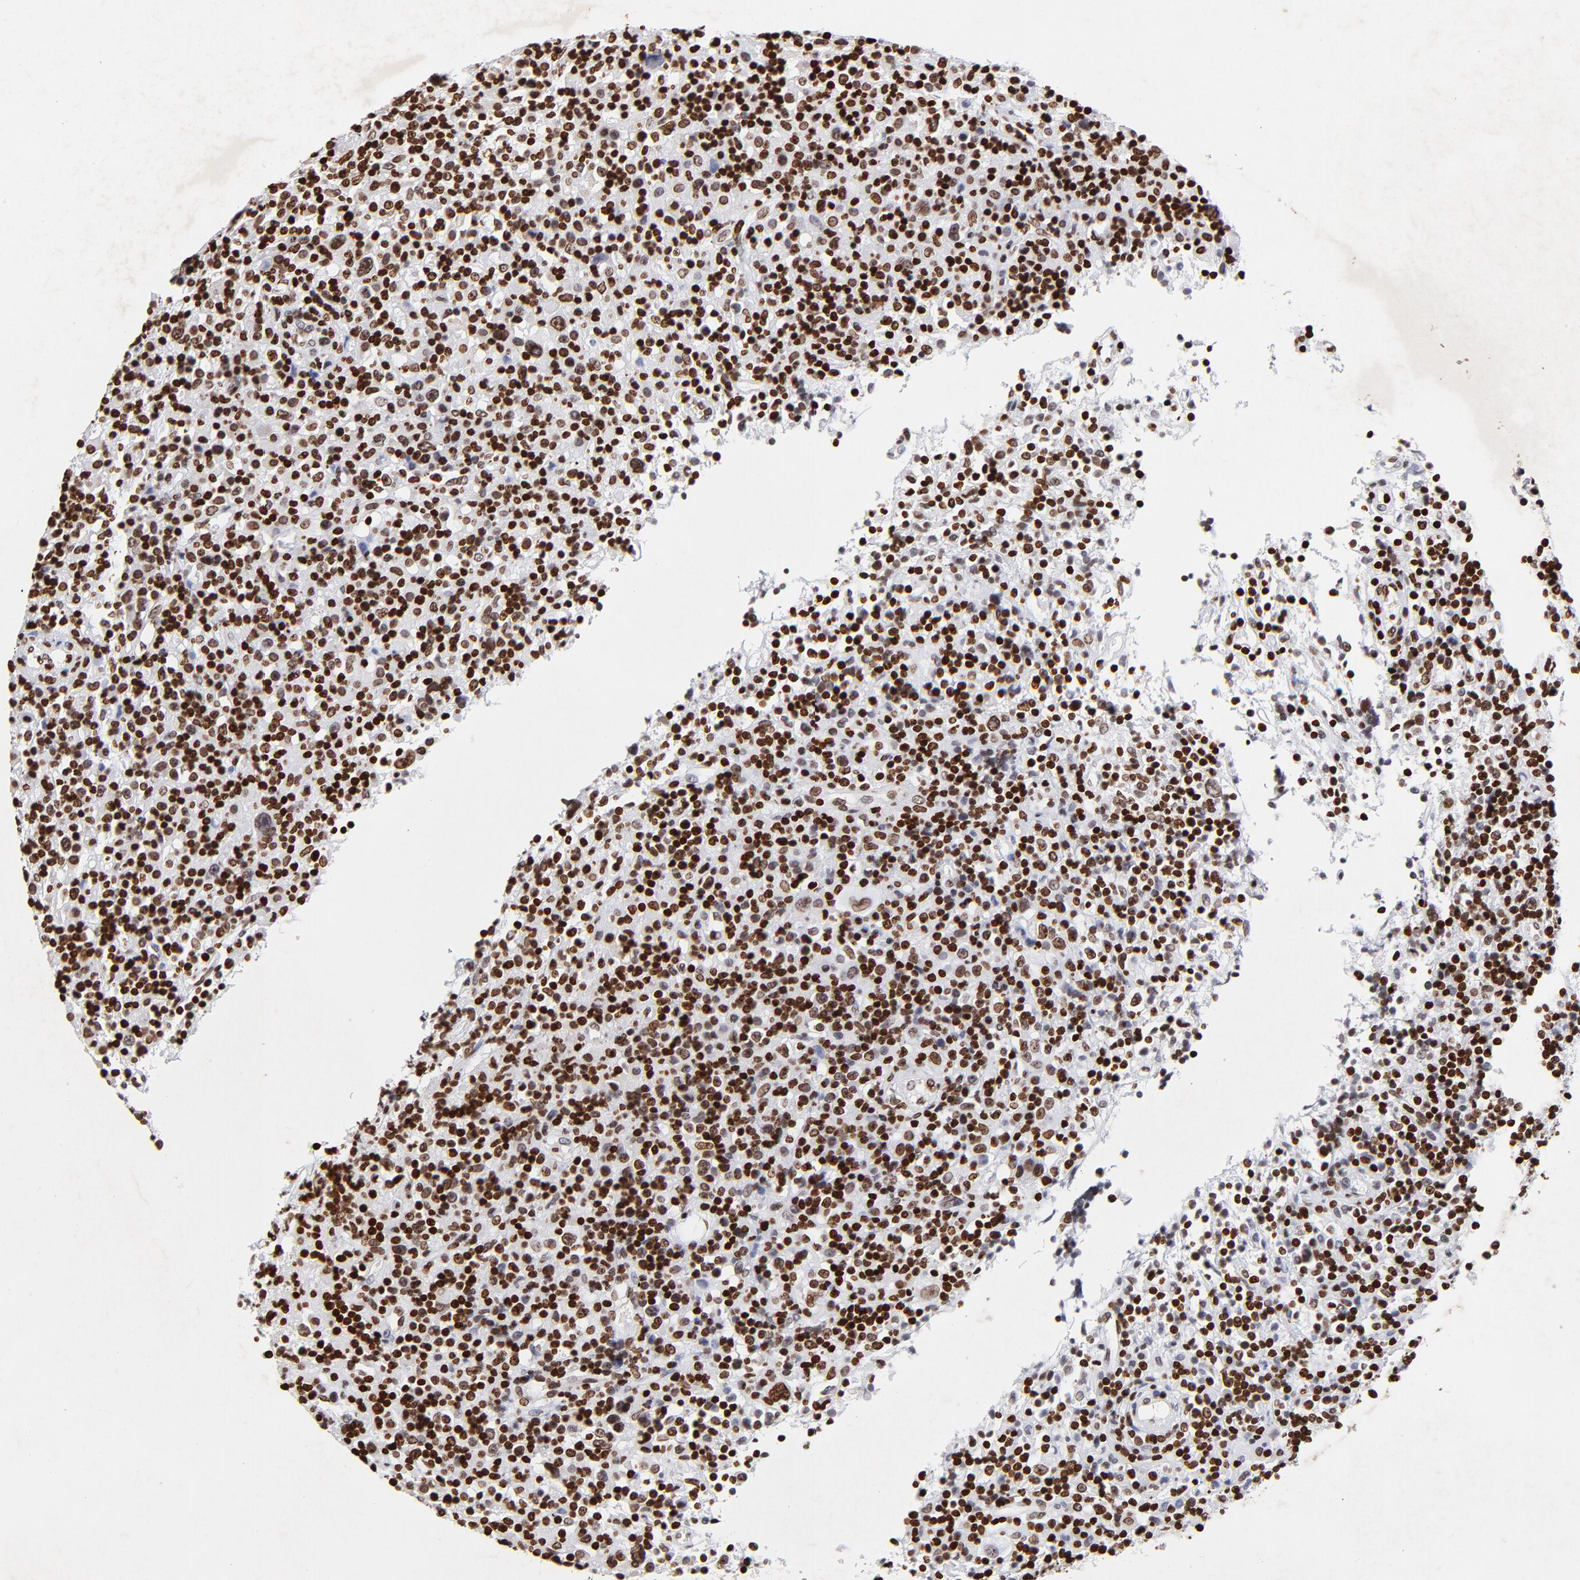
{"staining": {"intensity": "strong", "quantity": ">75%", "location": "nuclear"}, "tissue": "lymphoma", "cell_type": "Tumor cells", "image_type": "cancer", "snomed": [{"axis": "morphology", "description": "Hodgkin's disease, NOS"}, {"axis": "topography", "description": "Lymph node"}], "caption": "Immunohistochemistry (IHC) of lymphoma shows high levels of strong nuclear expression in about >75% of tumor cells. (DAB (3,3'-diaminobenzidine) = brown stain, brightfield microscopy at high magnification).", "gene": "FBH1", "patient": {"sex": "male", "age": 46}}